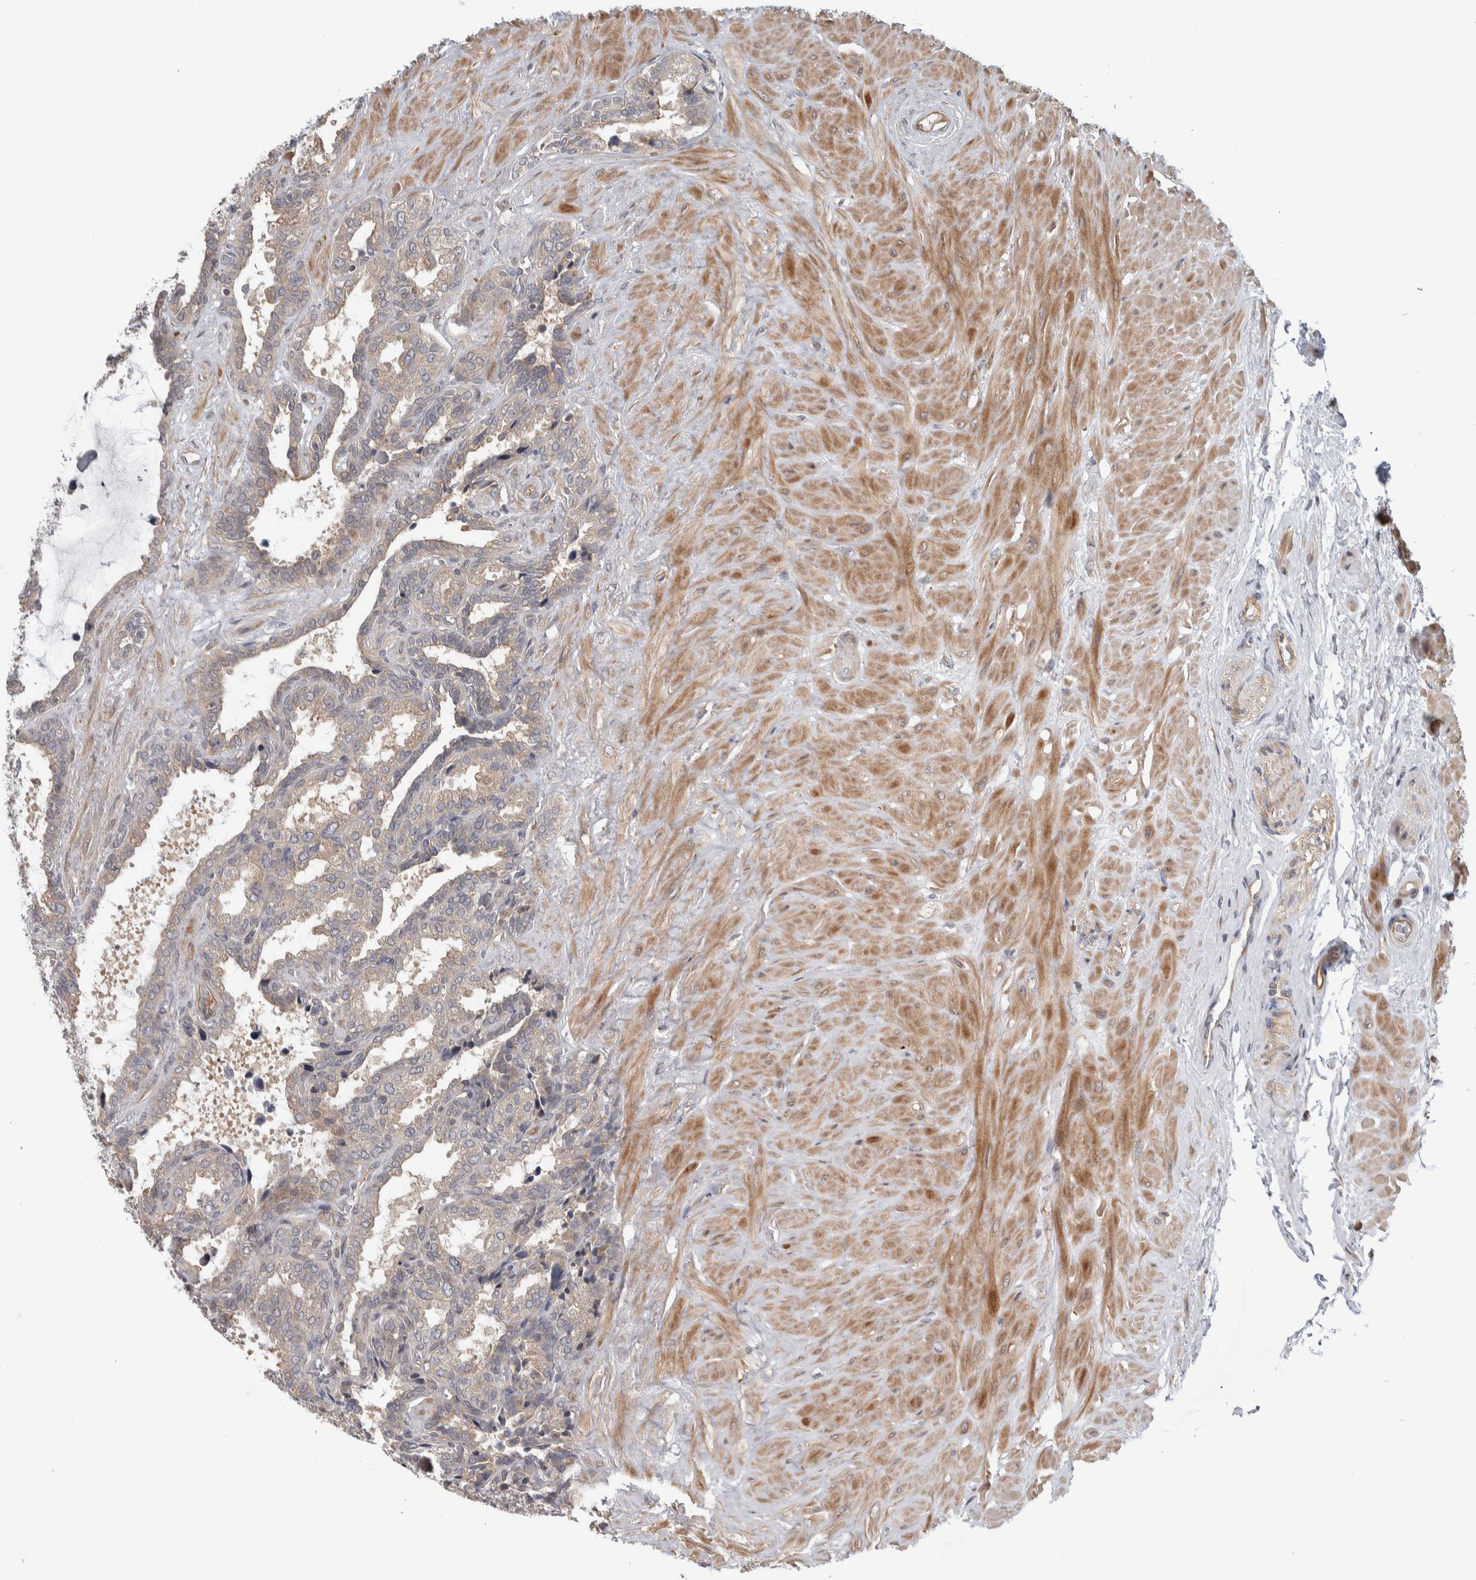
{"staining": {"intensity": "weak", "quantity": "<25%", "location": "cytoplasmic/membranous"}, "tissue": "seminal vesicle", "cell_type": "Glandular cells", "image_type": "normal", "snomed": [{"axis": "morphology", "description": "Normal tissue, NOS"}, {"axis": "topography", "description": "Seminal veicle"}], "caption": "Protein analysis of normal seminal vesicle reveals no significant expression in glandular cells. Nuclei are stained in blue.", "gene": "TBC1D31", "patient": {"sex": "male", "age": 46}}